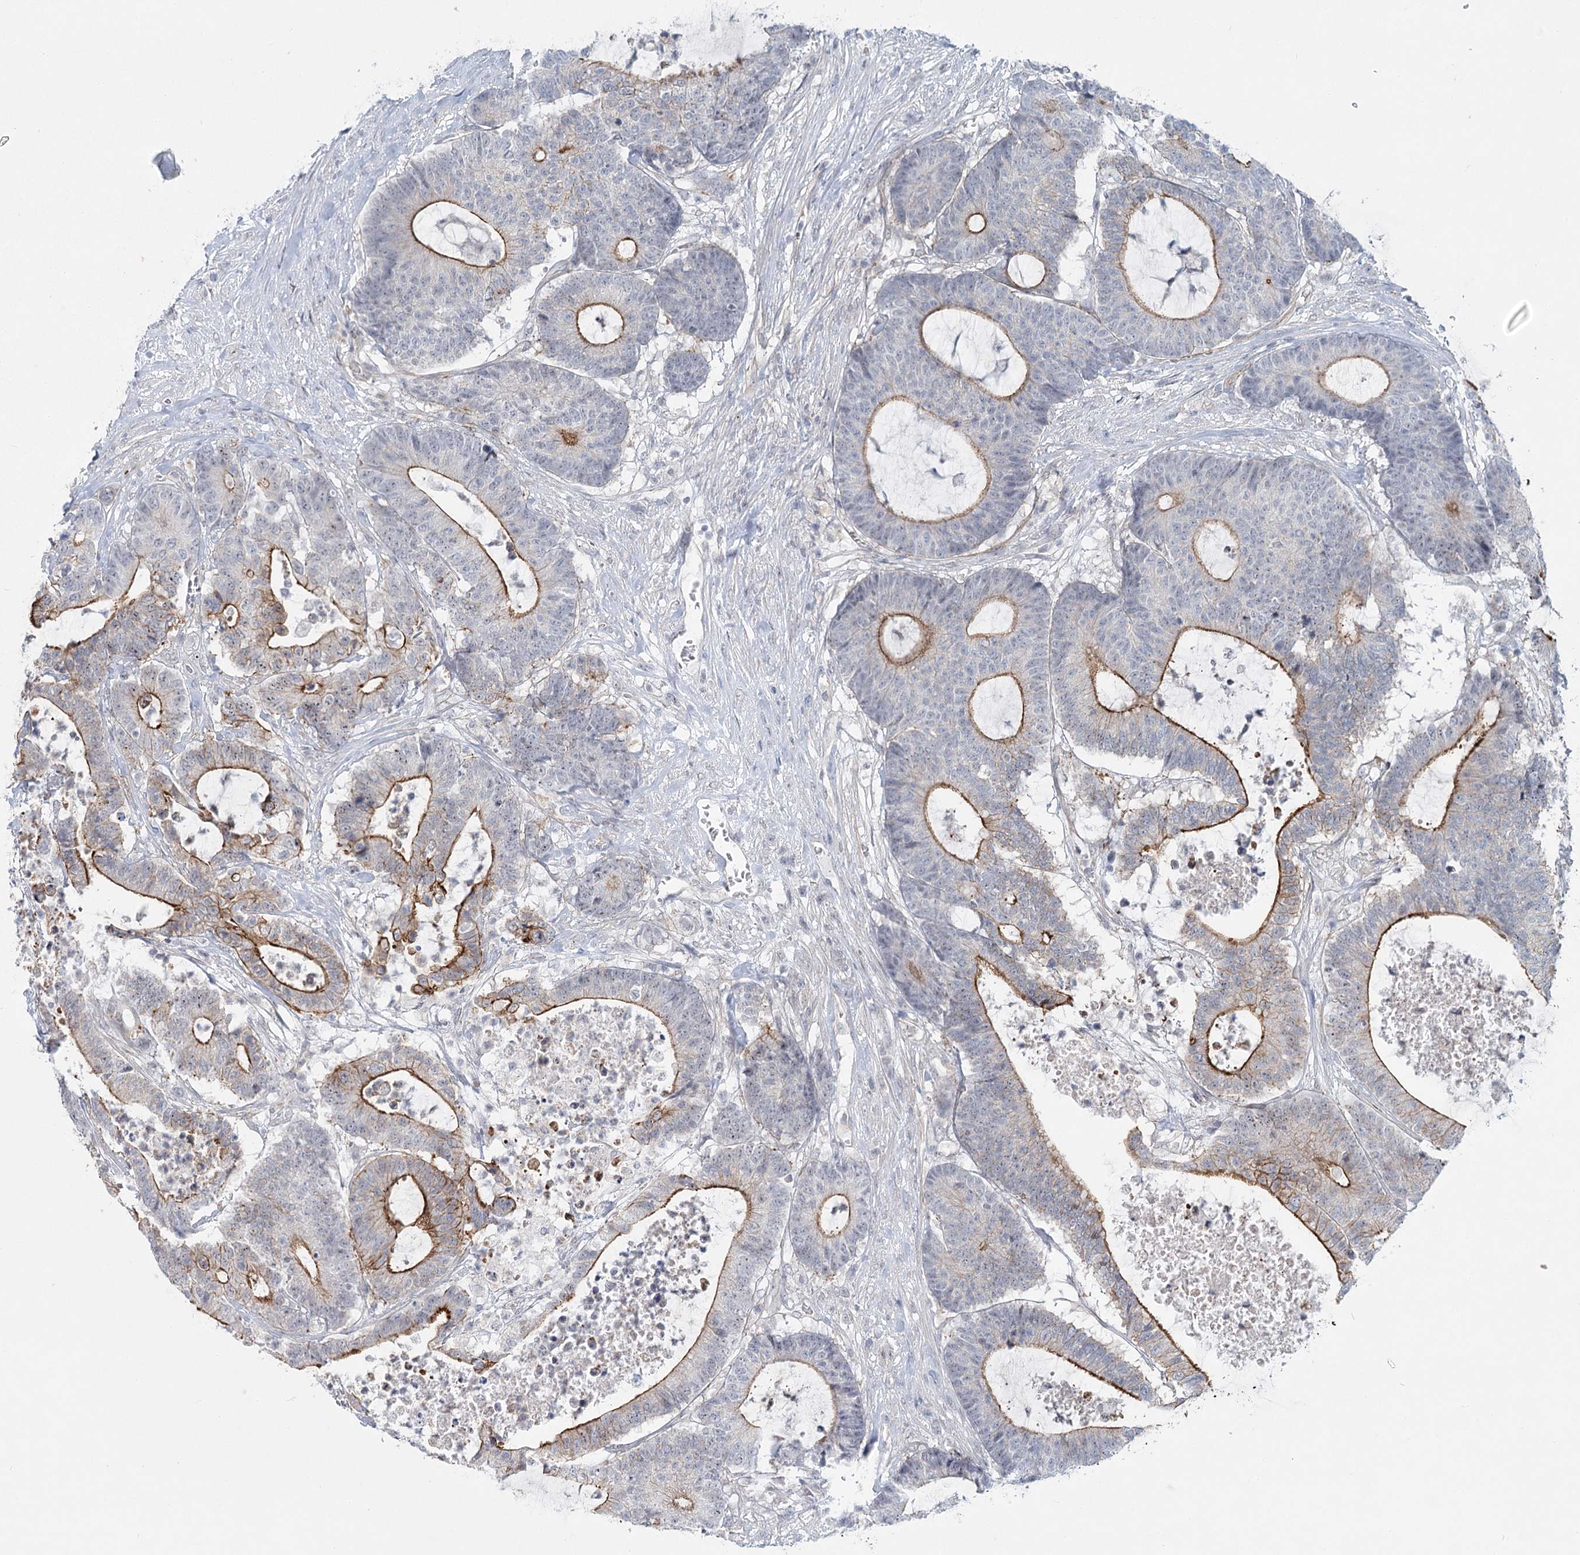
{"staining": {"intensity": "strong", "quantity": "25%-75%", "location": "cytoplasmic/membranous"}, "tissue": "colorectal cancer", "cell_type": "Tumor cells", "image_type": "cancer", "snomed": [{"axis": "morphology", "description": "Adenocarcinoma, NOS"}, {"axis": "topography", "description": "Colon"}], "caption": "IHC of colorectal adenocarcinoma reveals high levels of strong cytoplasmic/membranous staining in about 25%-75% of tumor cells. The protein is shown in brown color, while the nuclei are stained blue.", "gene": "ABHD8", "patient": {"sex": "female", "age": 84}}